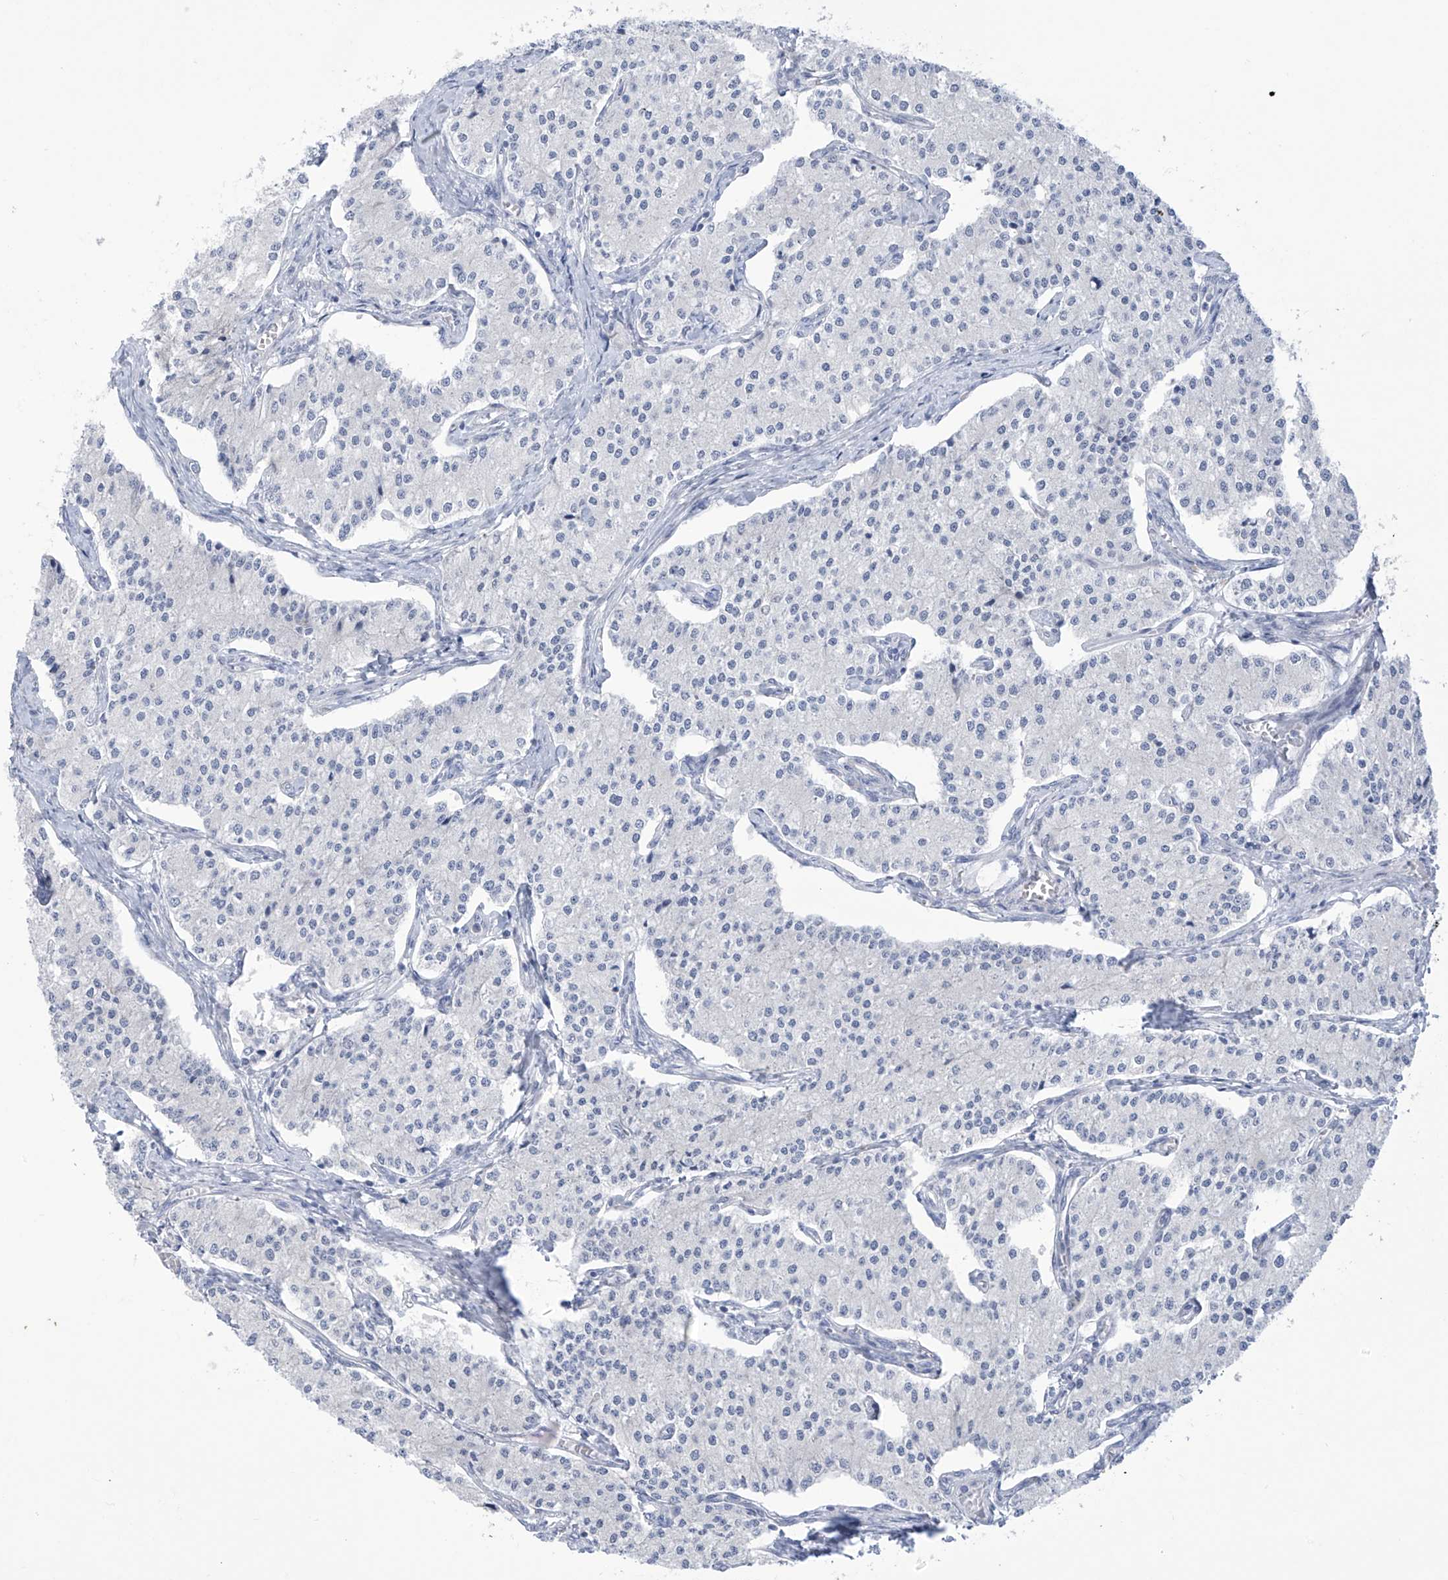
{"staining": {"intensity": "negative", "quantity": "none", "location": "none"}, "tissue": "carcinoid", "cell_type": "Tumor cells", "image_type": "cancer", "snomed": [{"axis": "morphology", "description": "Carcinoid, malignant, NOS"}, {"axis": "topography", "description": "Colon"}], "caption": "The IHC histopathology image has no significant expression in tumor cells of carcinoid (malignant) tissue. (DAB immunohistochemistry visualized using brightfield microscopy, high magnification).", "gene": "IBA57", "patient": {"sex": "female", "age": 52}}